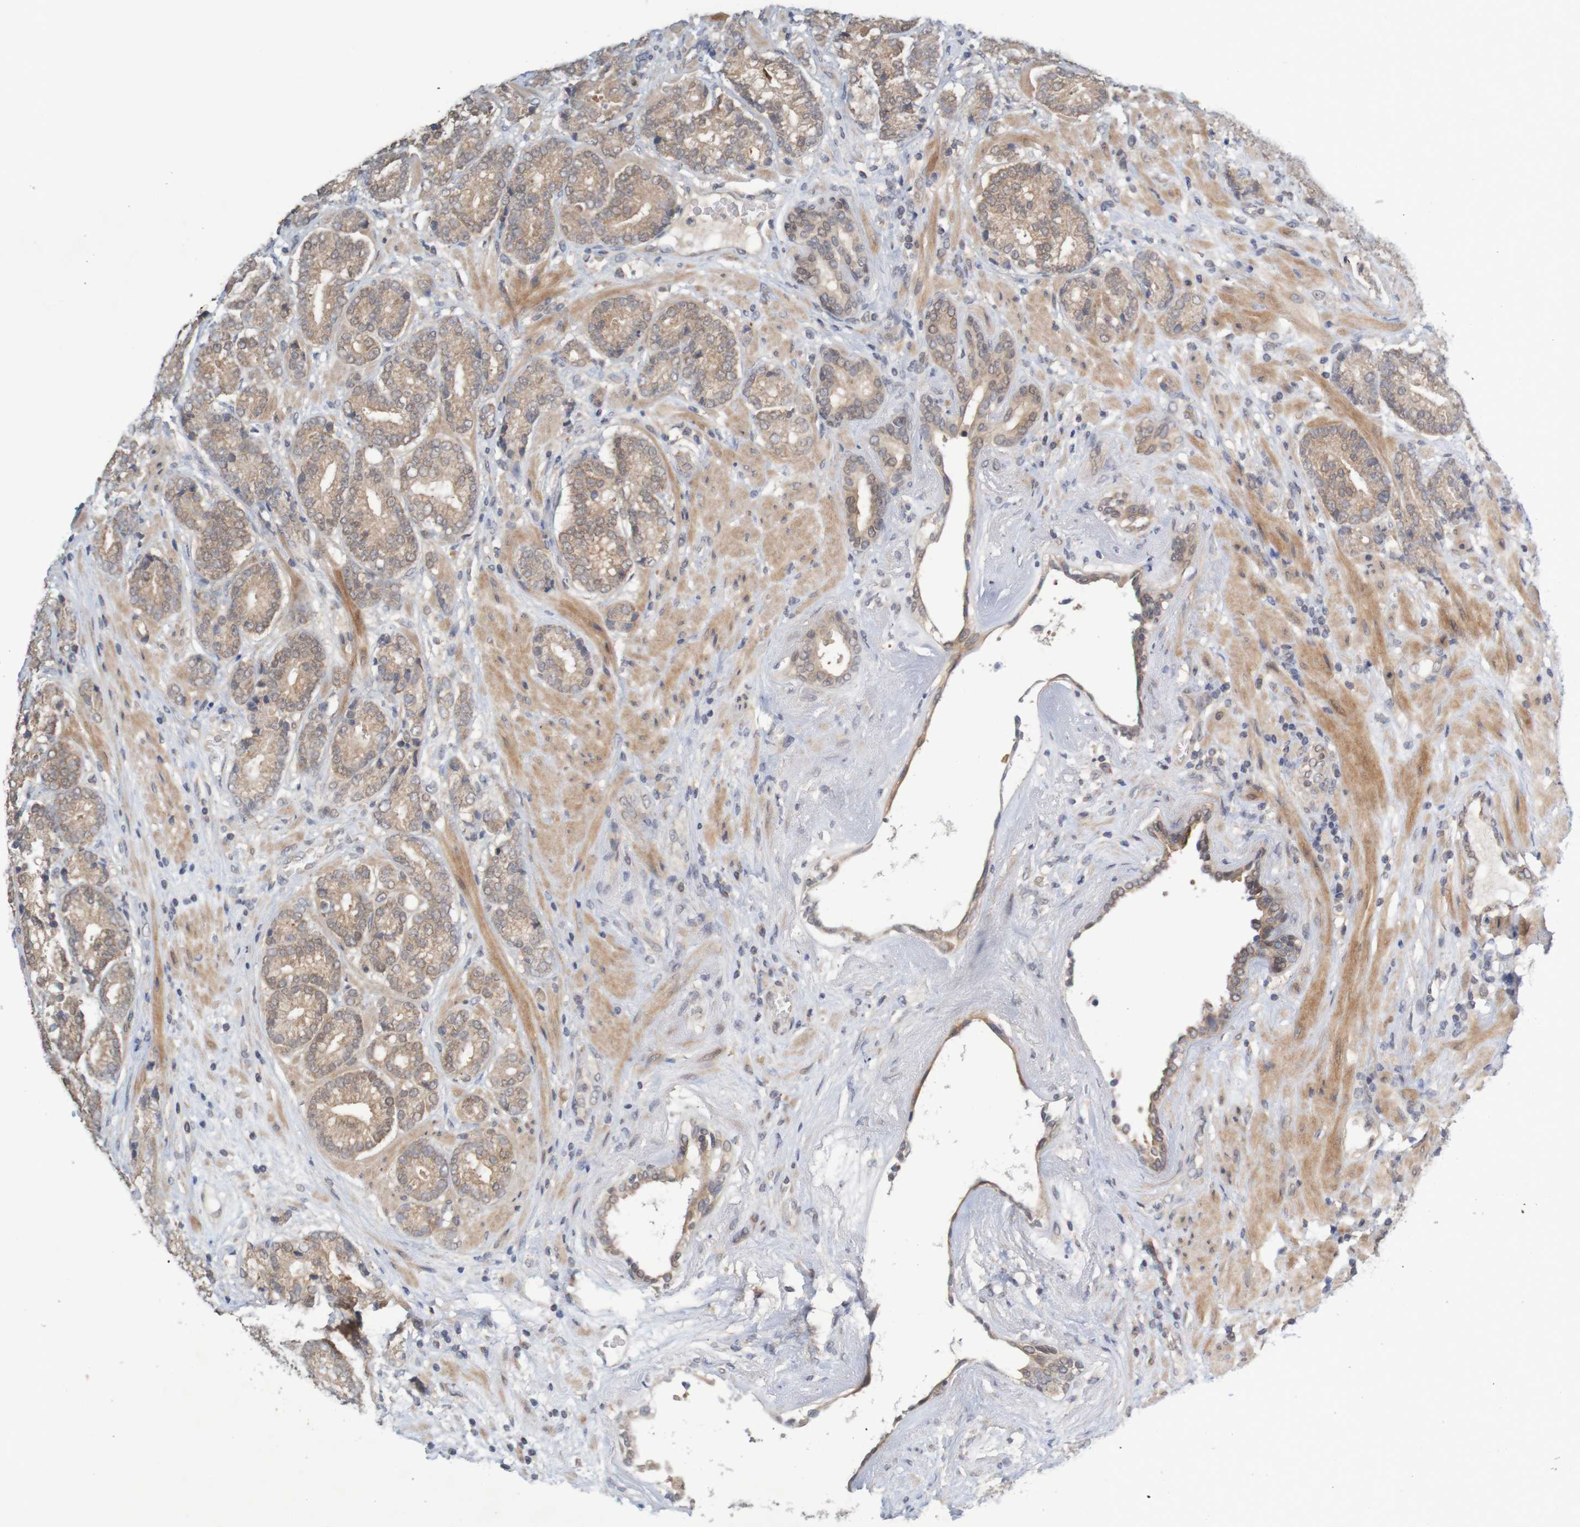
{"staining": {"intensity": "weak", "quantity": ">75%", "location": "cytoplasmic/membranous"}, "tissue": "prostate cancer", "cell_type": "Tumor cells", "image_type": "cancer", "snomed": [{"axis": "morphology", "description": "Adenocarcinoma, High grade"}, {"axis": "topography", "description": "Prostate"}], "caption": "This photomicrograph exhibits IHC staining of human prostate cancer, with low weak cytoplasmic/membranous positivity in about >75% of tumor cells.", "gene": "ANKK1", "patient": {"sex": "male", "age": 61}}